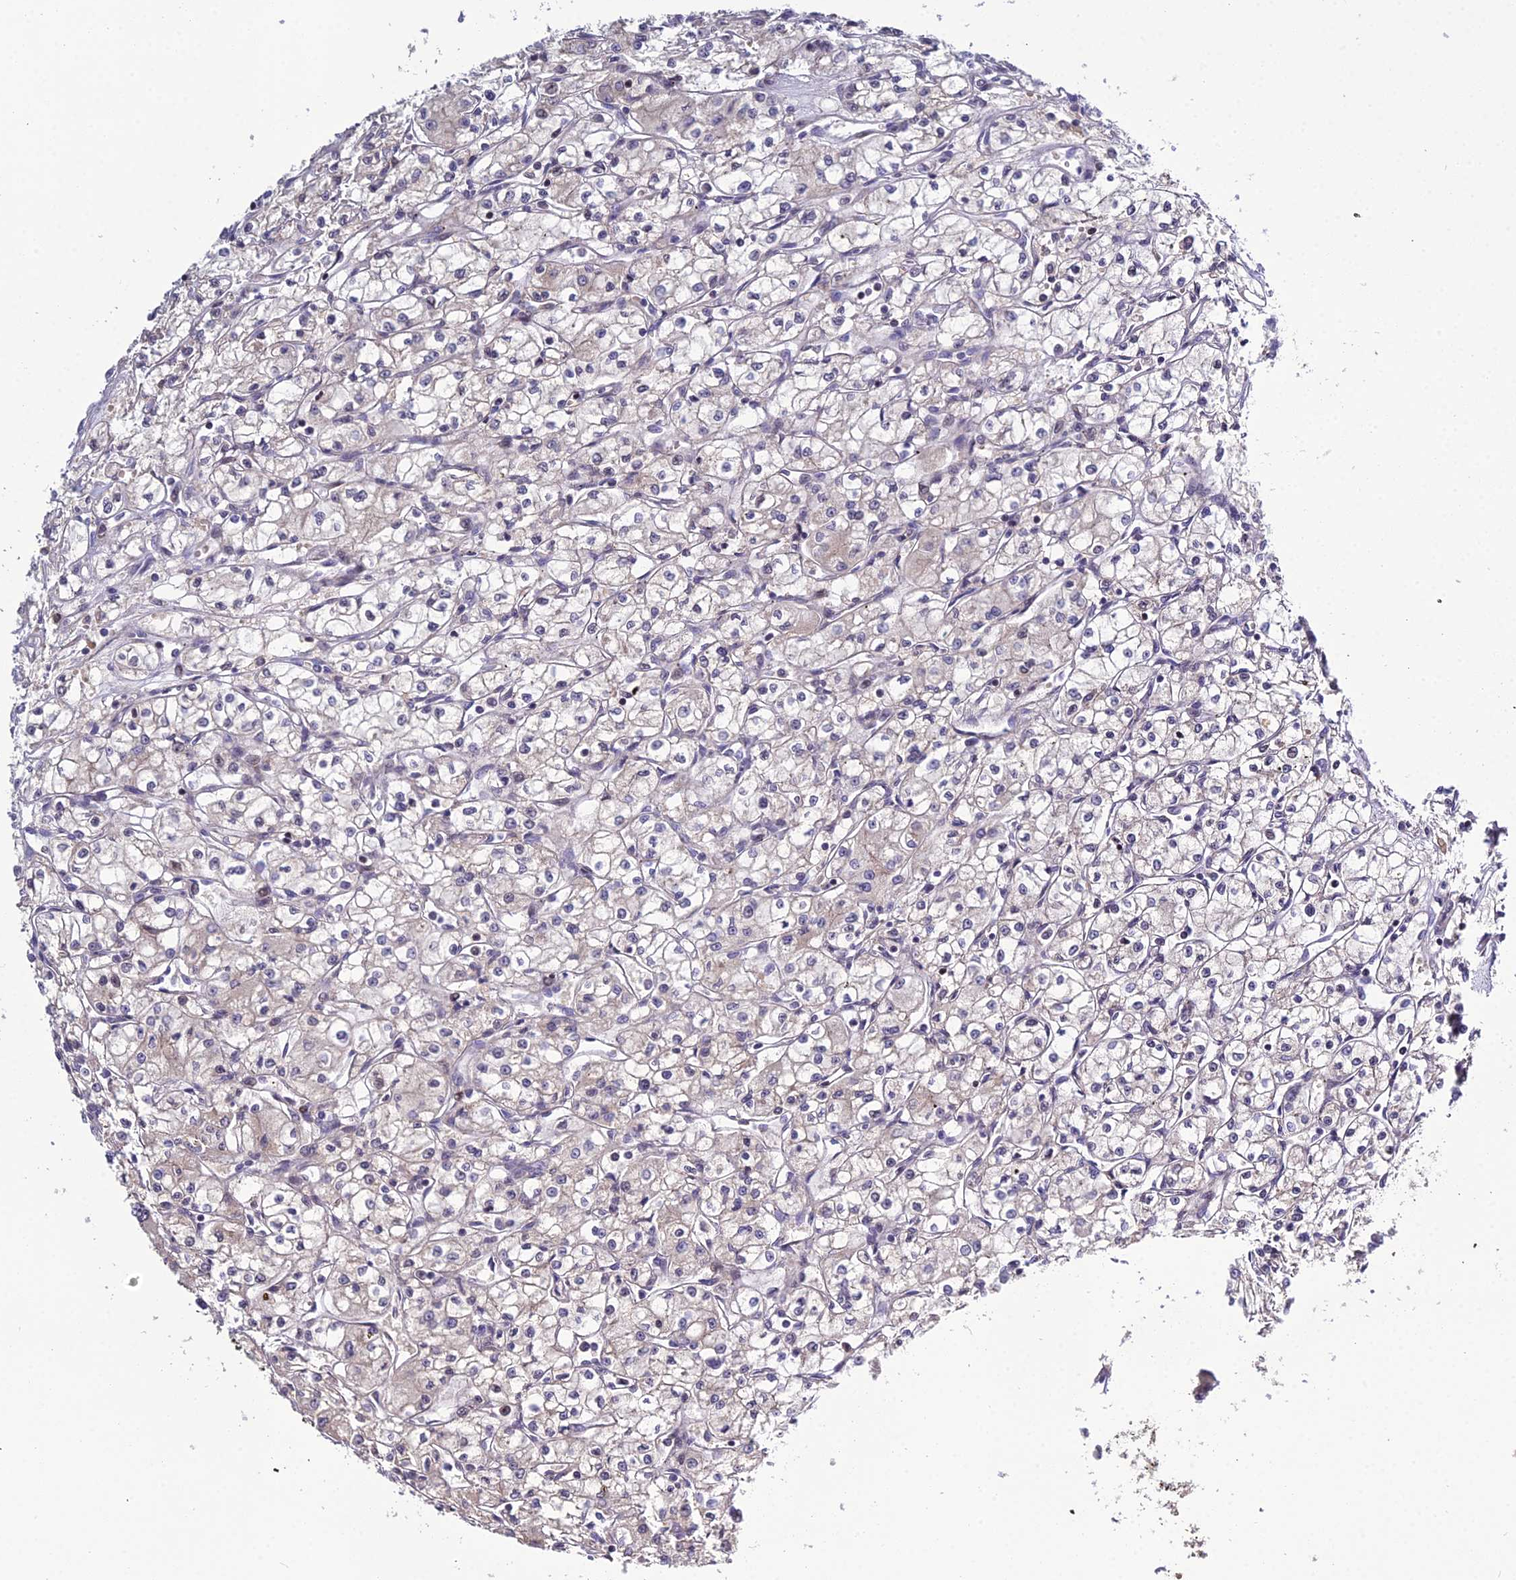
{"staining": {"intensity": "negative", "quantity": "none", "location": "none"}, "tissue": "renal cancer", "cell_type": "Tumor cells", "image_type": "cancer", "snomed": [{"axis": "morphology", "description": "Adenocarcinoma, NOS"}, {"axis": "topography", "description": "Kidney"}], "caption": "The histopathology image exhibits no staining of tumor cells in adenocarcinoma (renal).", "gene": "ARL2", "patient": {"sex": "male", "age": 59}}